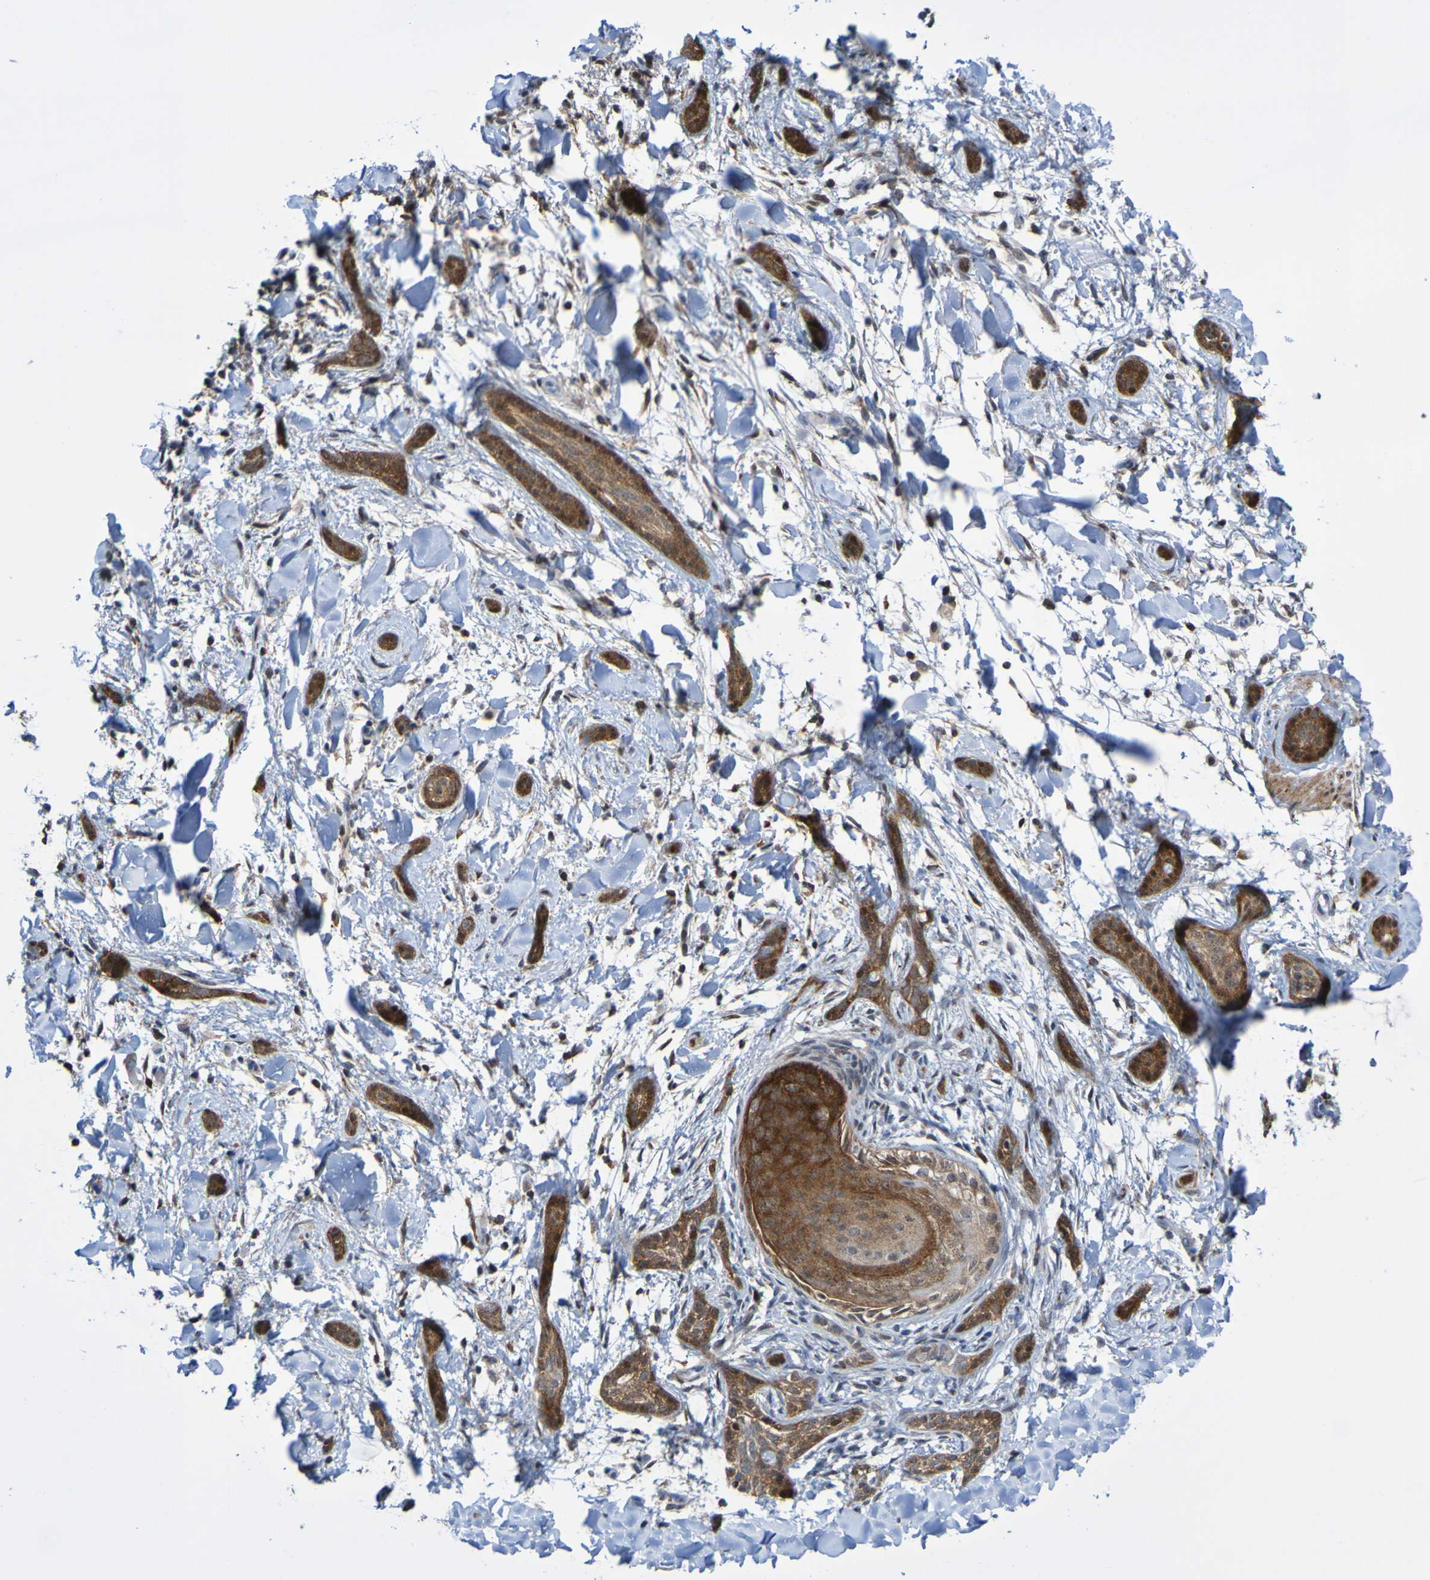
{"staining": {"intensity": "strong", "quantity": ">75%", "location": "cytoplasmic/membranous"}, "tissue": "skin cancer", "cell_type": "Tumor cells", "image_type": "cancer", "snomed": [{"axis": "morphology", "description": "Basal cell carcinoma"}, {"axis": "morphology", "description": "Adnexal tumor, benign"}, {"axis": "topography", "description": "Skin"}], "caption": "This image exhibits skin basal cell carcinoma stained with immunohistochemistry to label a protein in brown. The cytoplasmic/membranous of tumor cells show strong positivity for the protein. Nuclei are counter-stained blue.", "gene": "ATIC", "patient": {"sex": "female", "age": 42}}